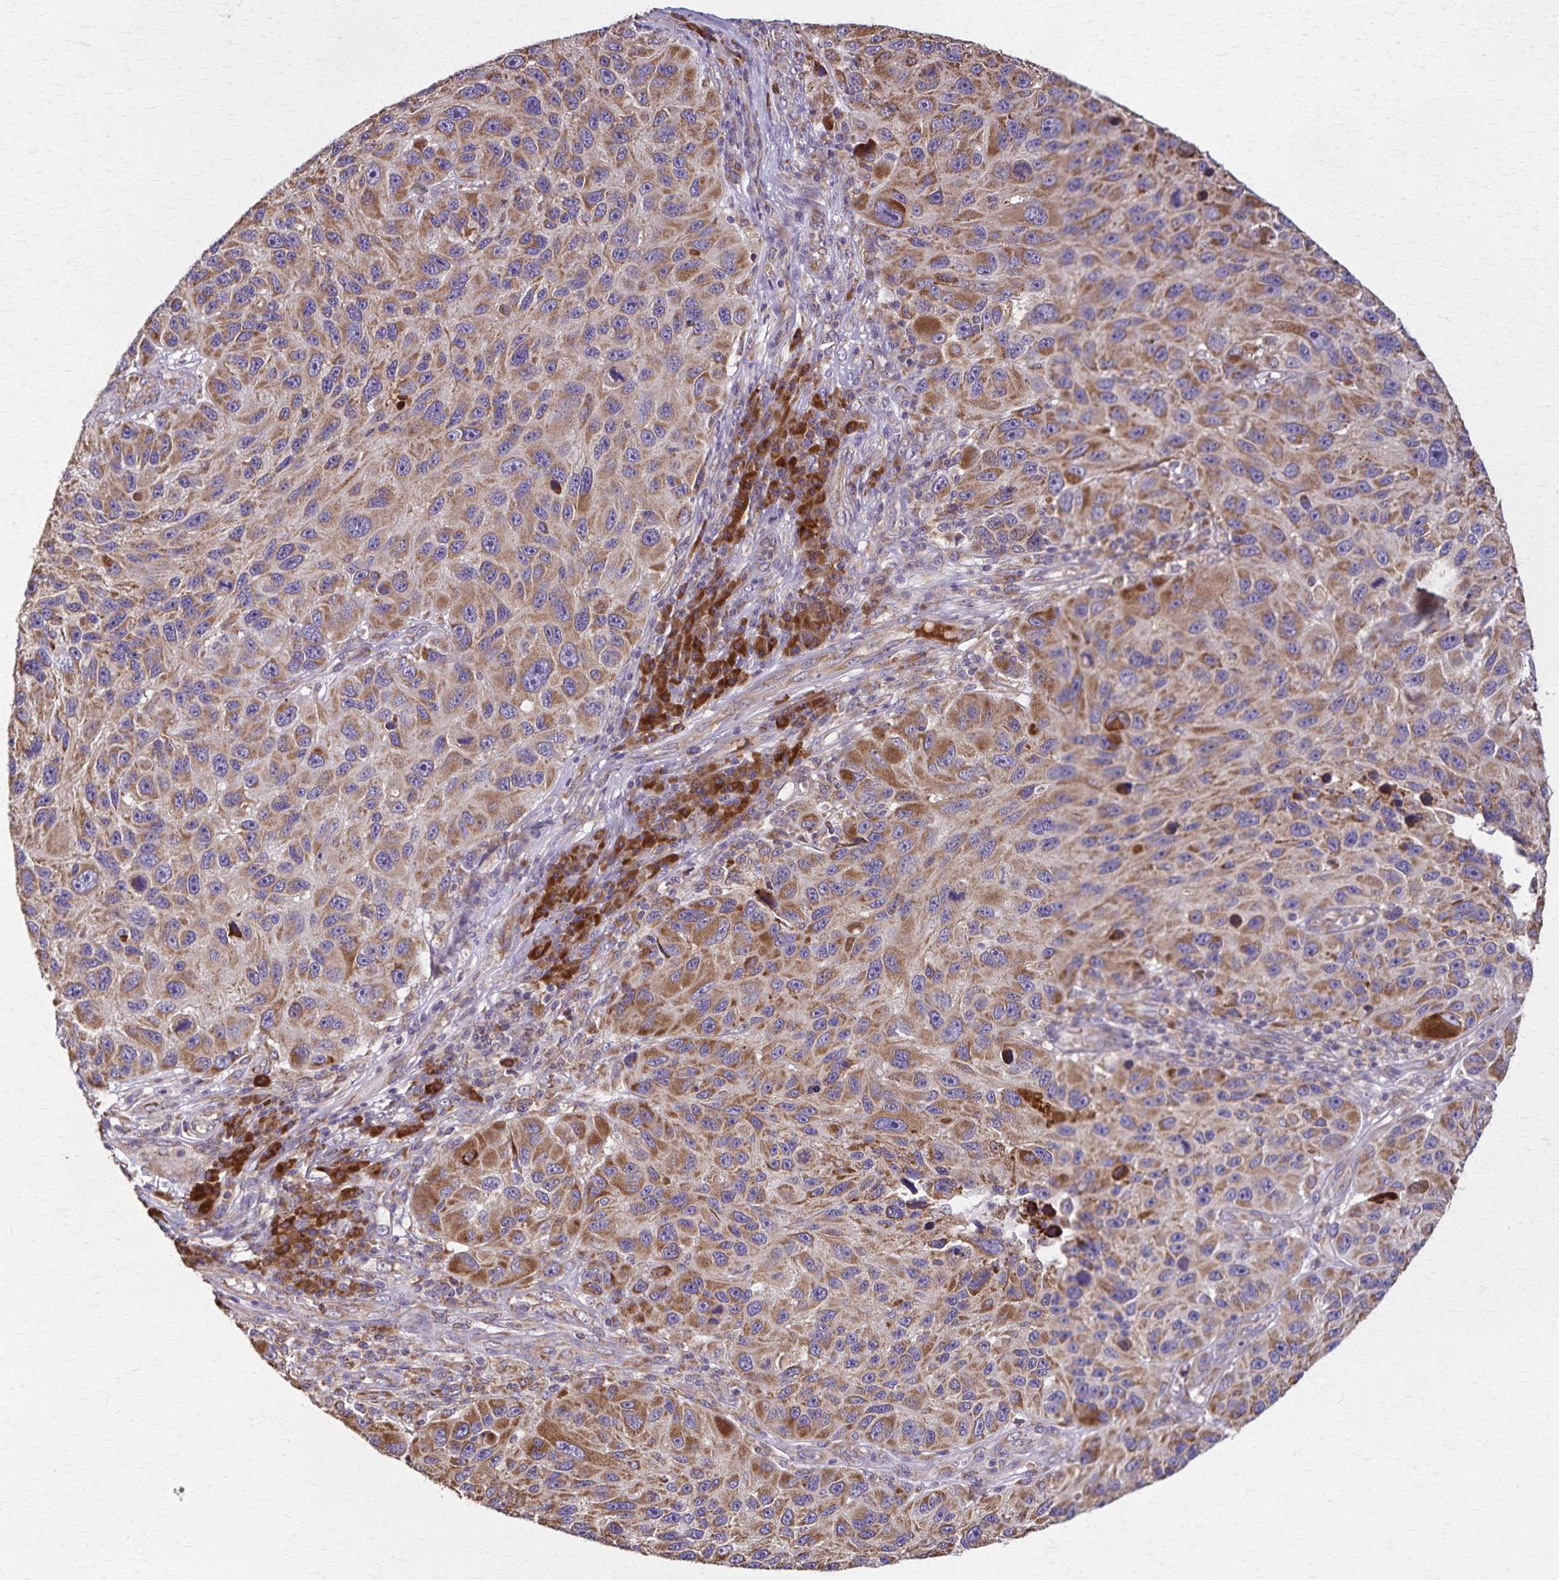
{"staining": {"intensity": "moderate", "quantity": ">75%", "location": "cytoplasmic/membranous"}, "tissue": "melanoma", "cell_type": "Tumor cells", "image_type": "cancer", "snomed": [{"axis": "morphology", "description": "Malignant melanoma, NOS"}, {"axis": "topography", "description": "Skin"}], "caption": "IHC of malignant melanoma displays medium levels of moderate cytoplasmic/membranous positivity in about >75% of tumor cells.", "gene": "RNF10", "patient": {"sex": "male", "age": 53}}